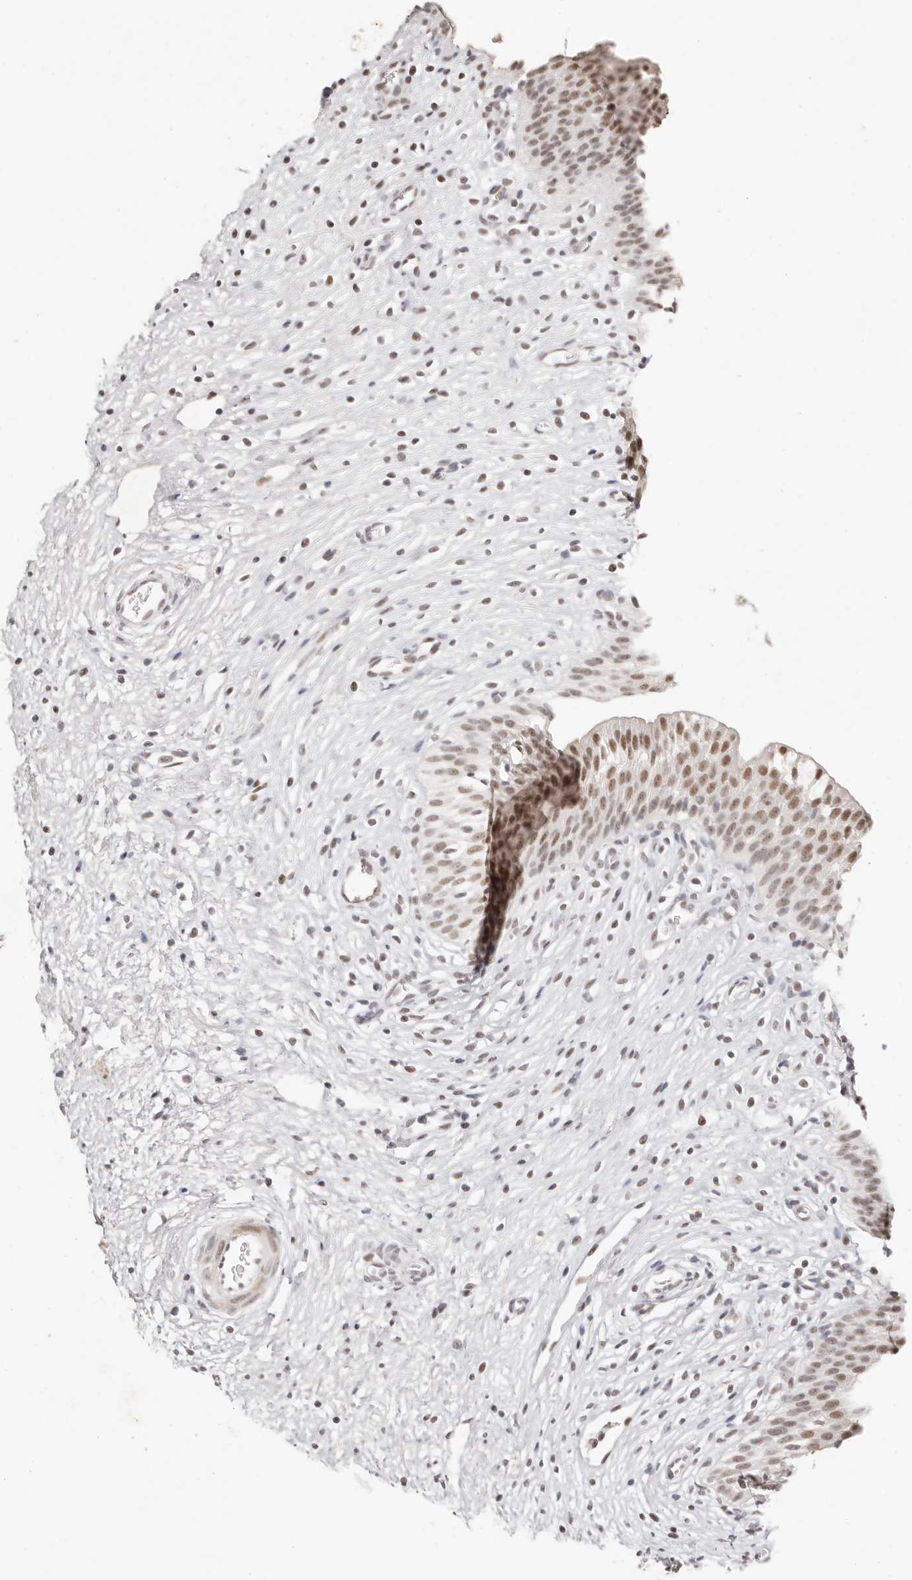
{"staining": {"intensity": "moderate", "quantity": ">75%", "location": "nuclear"}, "tissue": "urinary bladder", "cell_type": "Urothelial cells", "image_type": "normal", "snomed": [{"axis": "morphology", "description": "Normal tissue, NOS"}, {"axis": "topography", "description": "Urinary bladder"}], "caption": "Normal urinary bladder shows moderate nuclear positivity in about >75% of urothelial cells, visualized by immunohistochemistry. (brown staining indicates protein expression, while blue staining denotes nuclei).", "gene": "LARP7", "patient": {"sex": "male", "age": 1}}